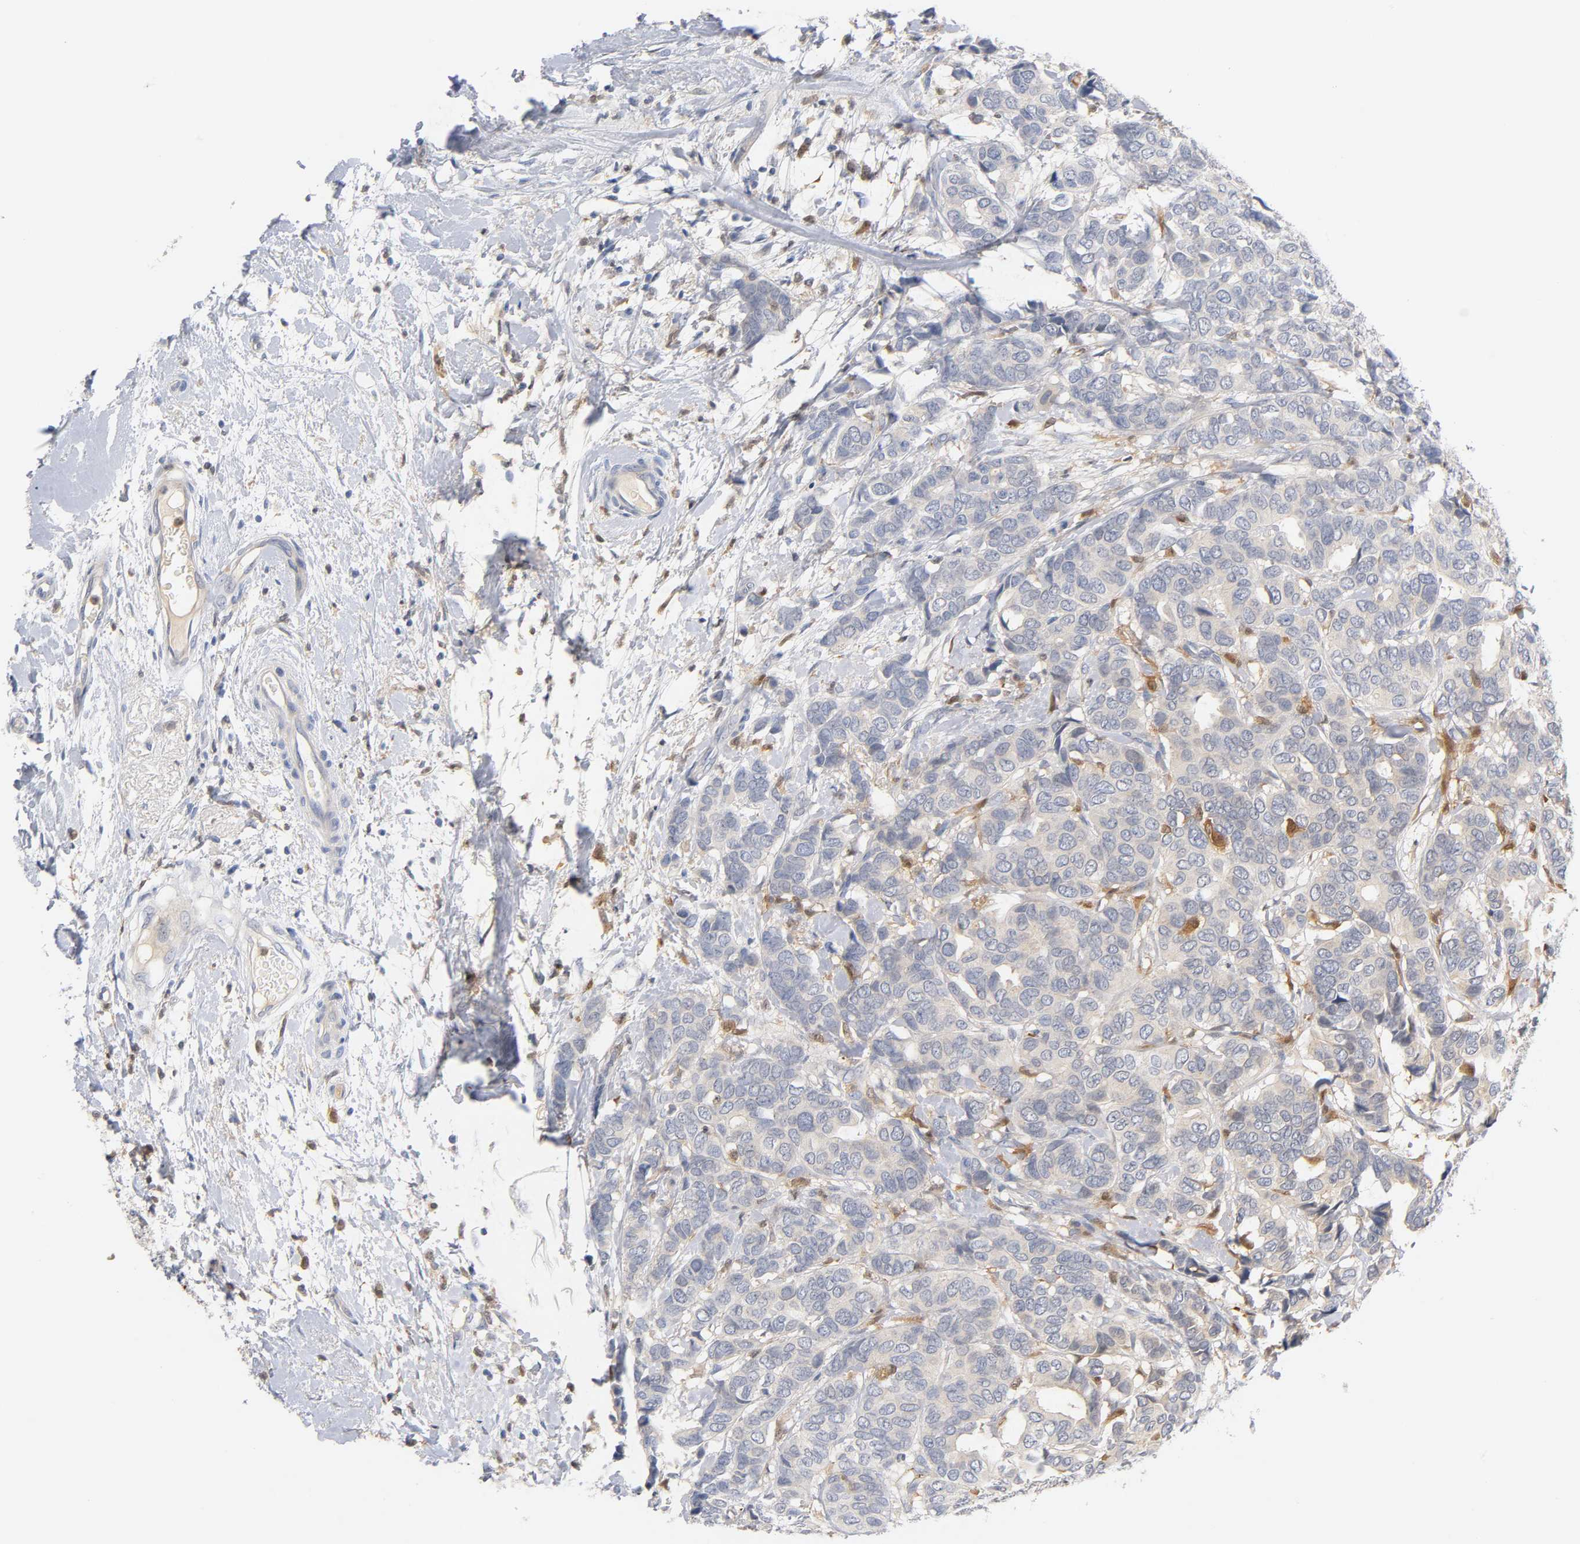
{"staining": {"intensity": "negative", "quantity": "none", "location": "none"}, "tissue": "breast cancer", "cell_type": "Tumor cells", "image_type": "cancer", "snomed": [{"axis": "morphology", "description": "Duct carcinoma"}, {"axis": "topography", "description": "Breast"}], "caption": "Breast cancer was stained to show a protein in brown. There is no significant staining in tumor cells.", "gene": "IL18", "patient": {"sex": "female", "age": 87}}